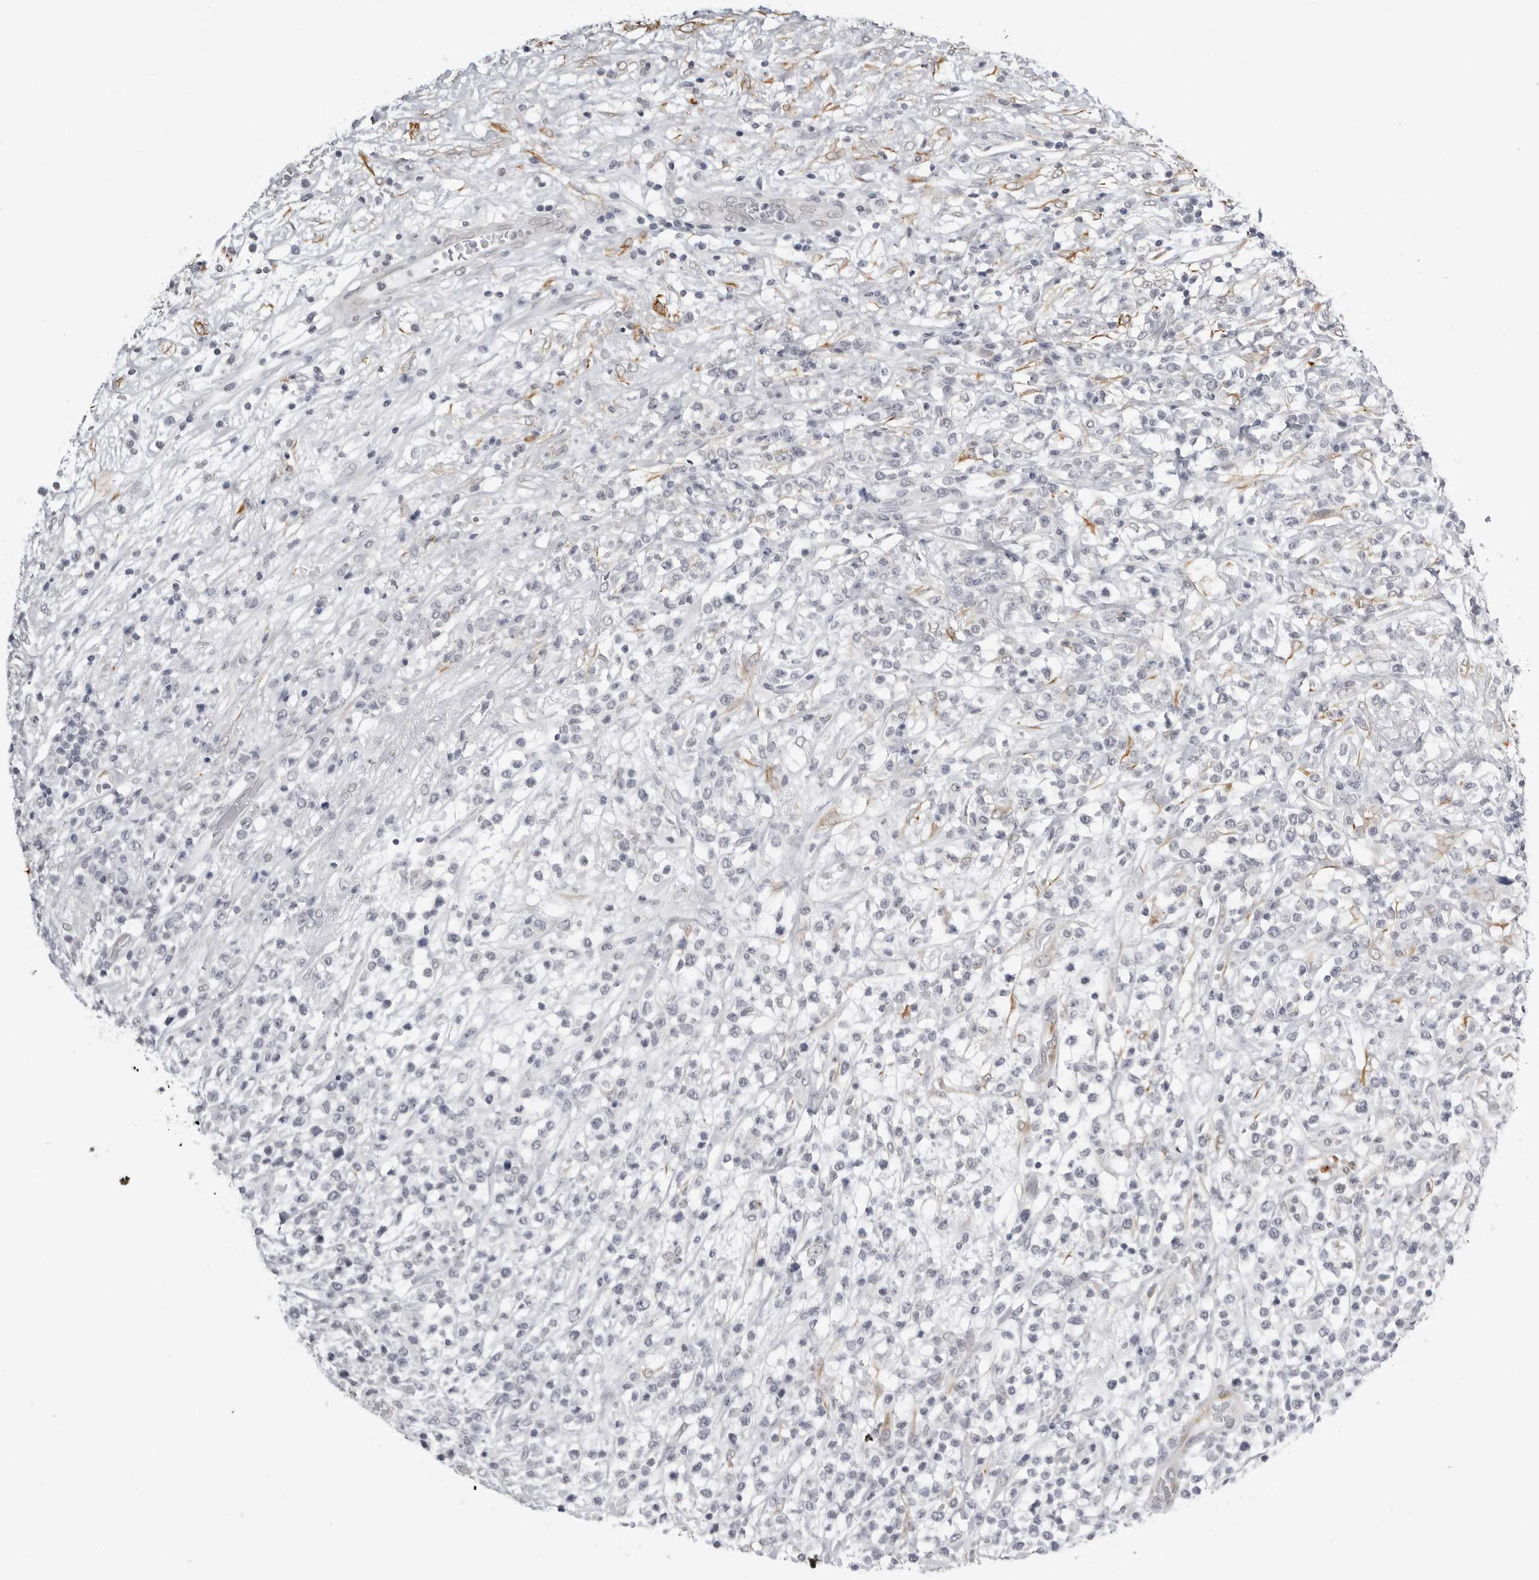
{"staining": {"intensity": "negative", "quantity": "none", "location": "none"}, "tissue": "lymphoma", "cell_type": "Tumor cells", "image_type": "cancer", "snomed": [{"axis": "morphology", "description": "Malignant lymphoma, non-Hodgkin's type, High grade"}, {"axis": "topography", "description": "Colon"}], "caption": "This is an immunohistochemistry histopathology image of human lymphoma. There is no expression in tumor cells.", "gene": "SERPINF2", "patient": {"sex": "female", "age": 53}}